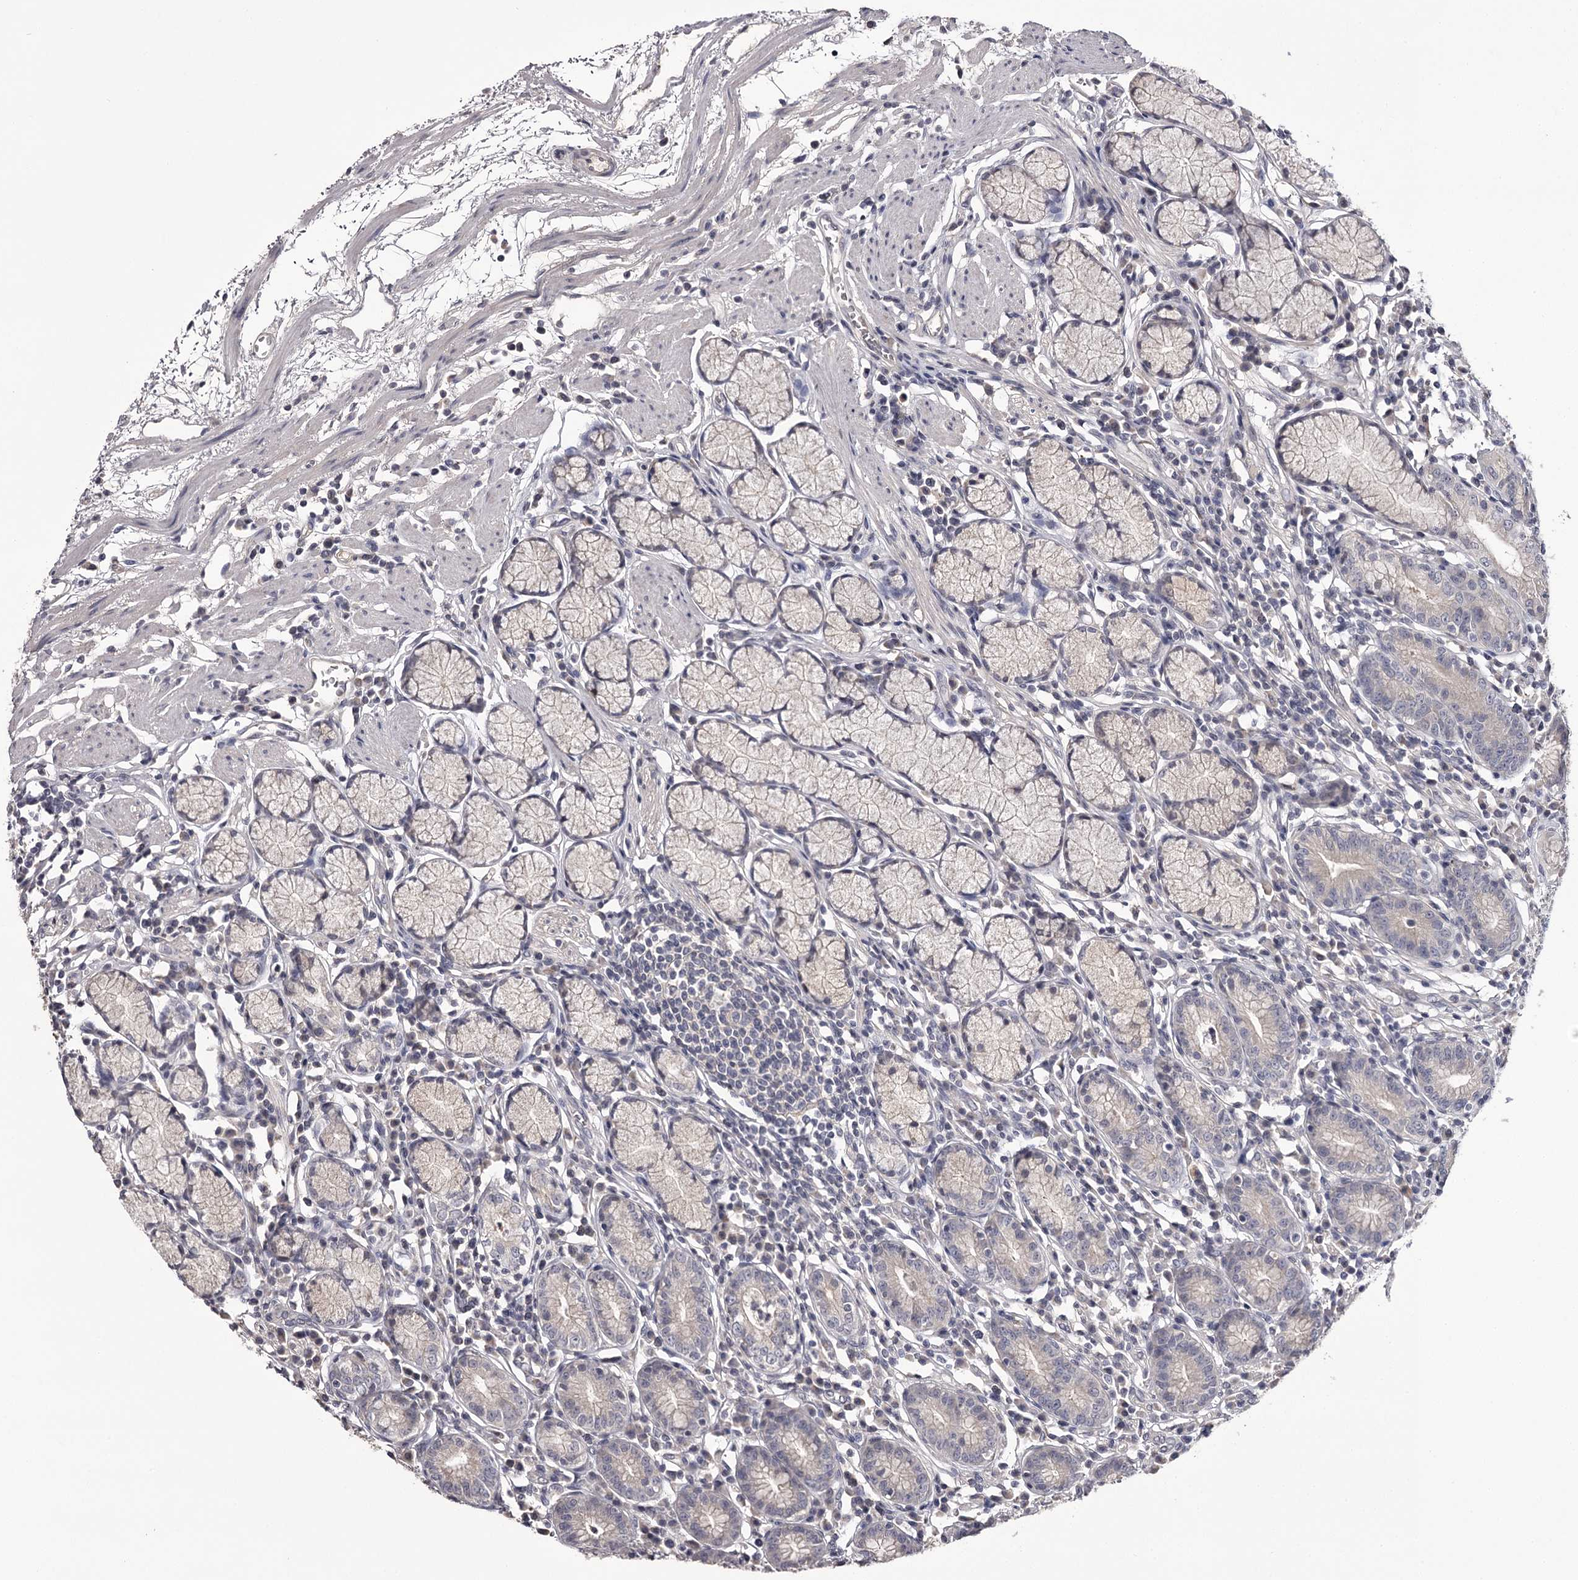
{"staining": {"intensity": "weak", "quantity": "25%-75%", "location": "cytoplasmic/membranous"}, "tissue": "stomach", "cell_type": "Glandular cells", "image_type": "normal", "snomed": [{"axis": "morphology", "description": "Normal tissue, NOS"}, {"axis": "topography", "description": "Stomach"}], "caption": "Weak cytoplasmic/membranous staining is appreciated in about 25%-75% of glandular cells in unremarkable stomach. (Brightfield microscopy of DAB IHC at high magnification).", "gene": "PRM2", "patient": {"sex": "male", "age": 55}}